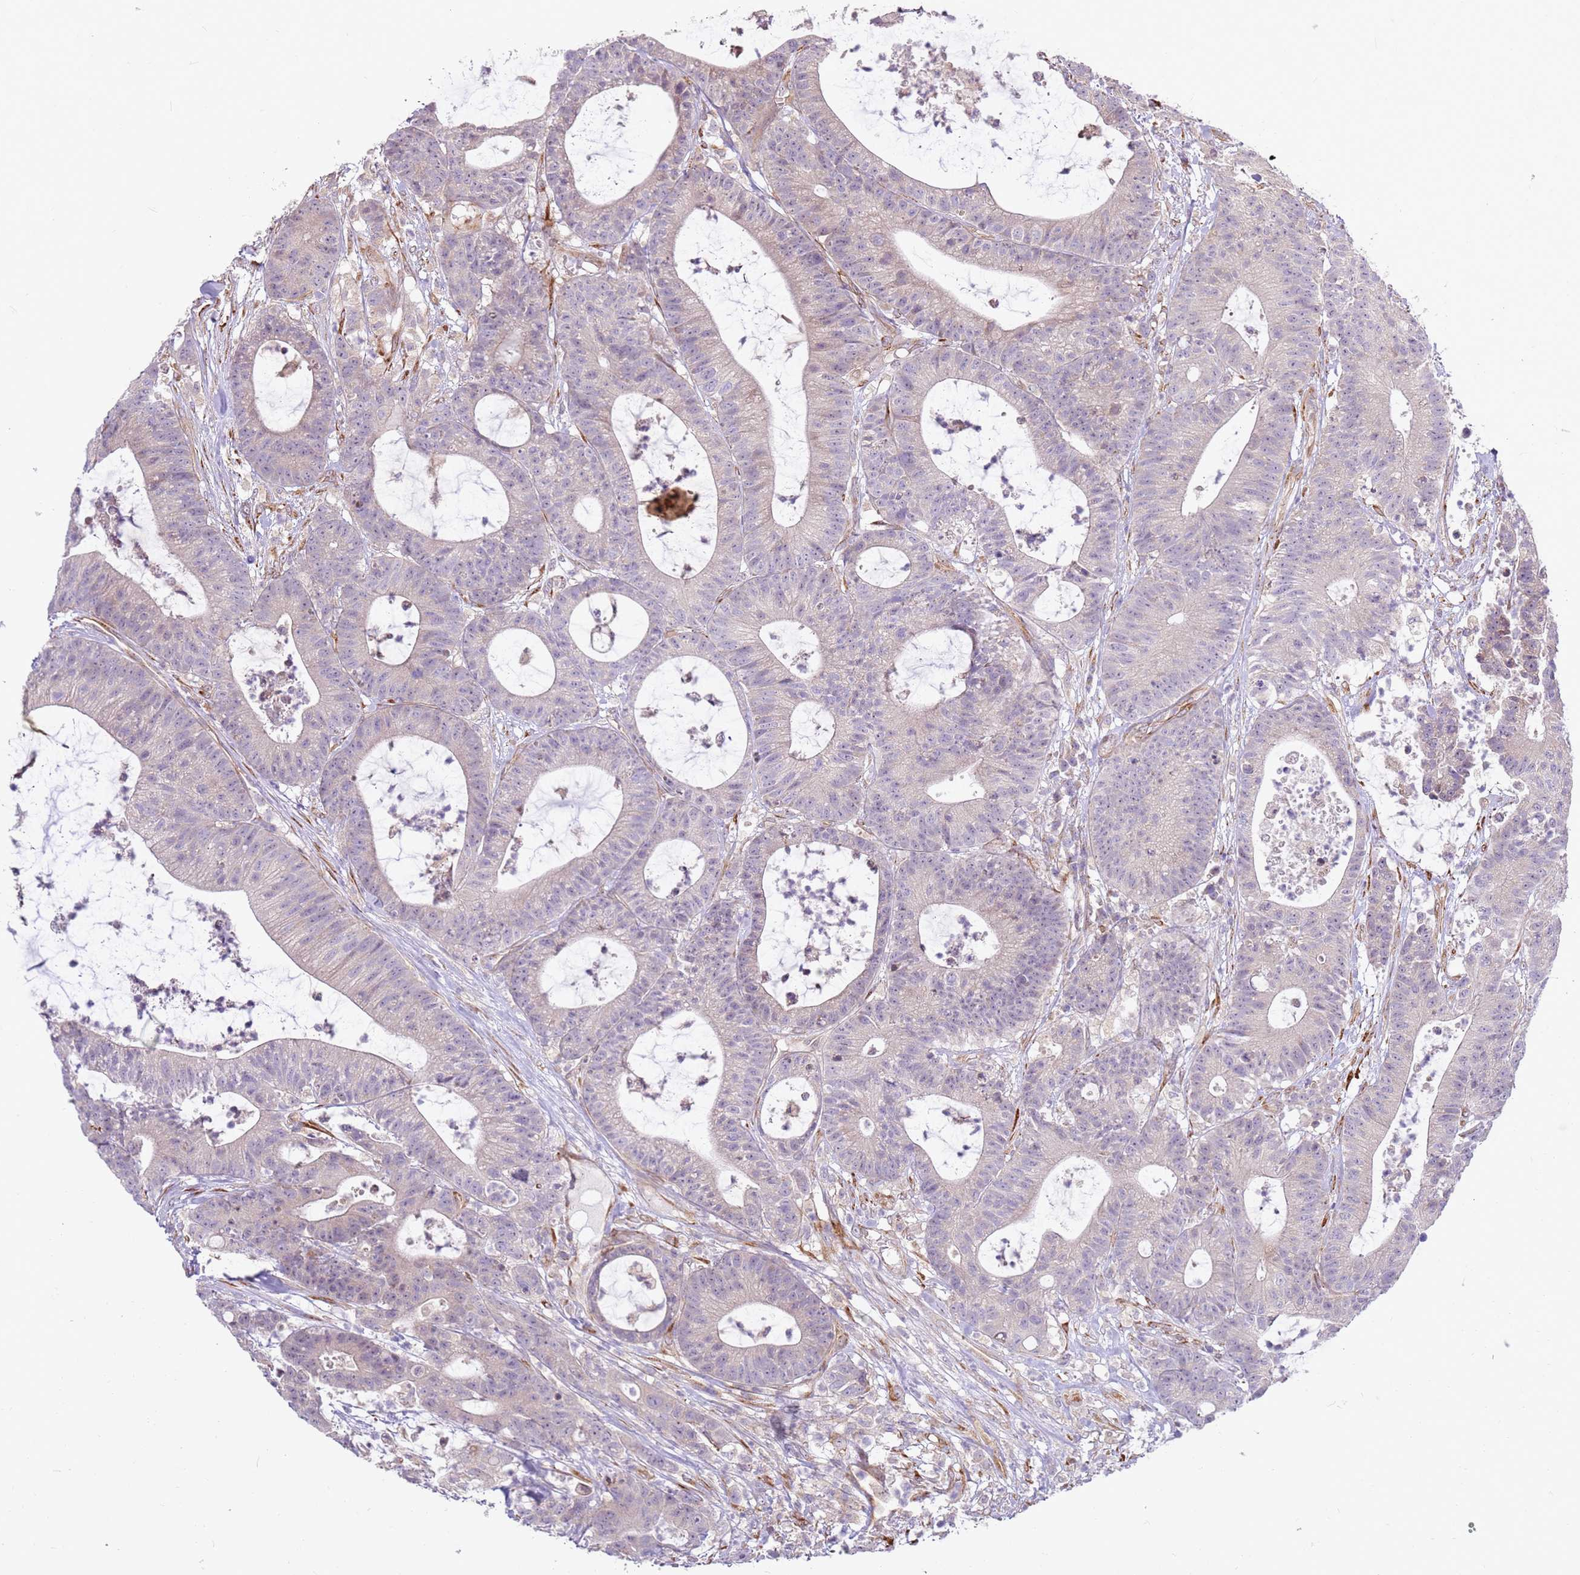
{"staining": {"intensity": "negative", "quantity": "none", "location": "none"}, "tissue": "colorectal cancer", "cell_type": "Tumor cells", "image_type": "cancer", "snomed": [{"axis": "morphology", "description": "Adenocarcinoma, NOS"}, {"axis": "topography", "description": "Colon"}], "caption": "An immunohistochemistry (IHC) histopathology image of colorectal cancer is shown. There is no staining in tumor cells of colorectal cancer. (IHC, brightfield microscopy, high magnification).", "gene": "GRAP", "patient": {"sex": "female", "age": 84}}